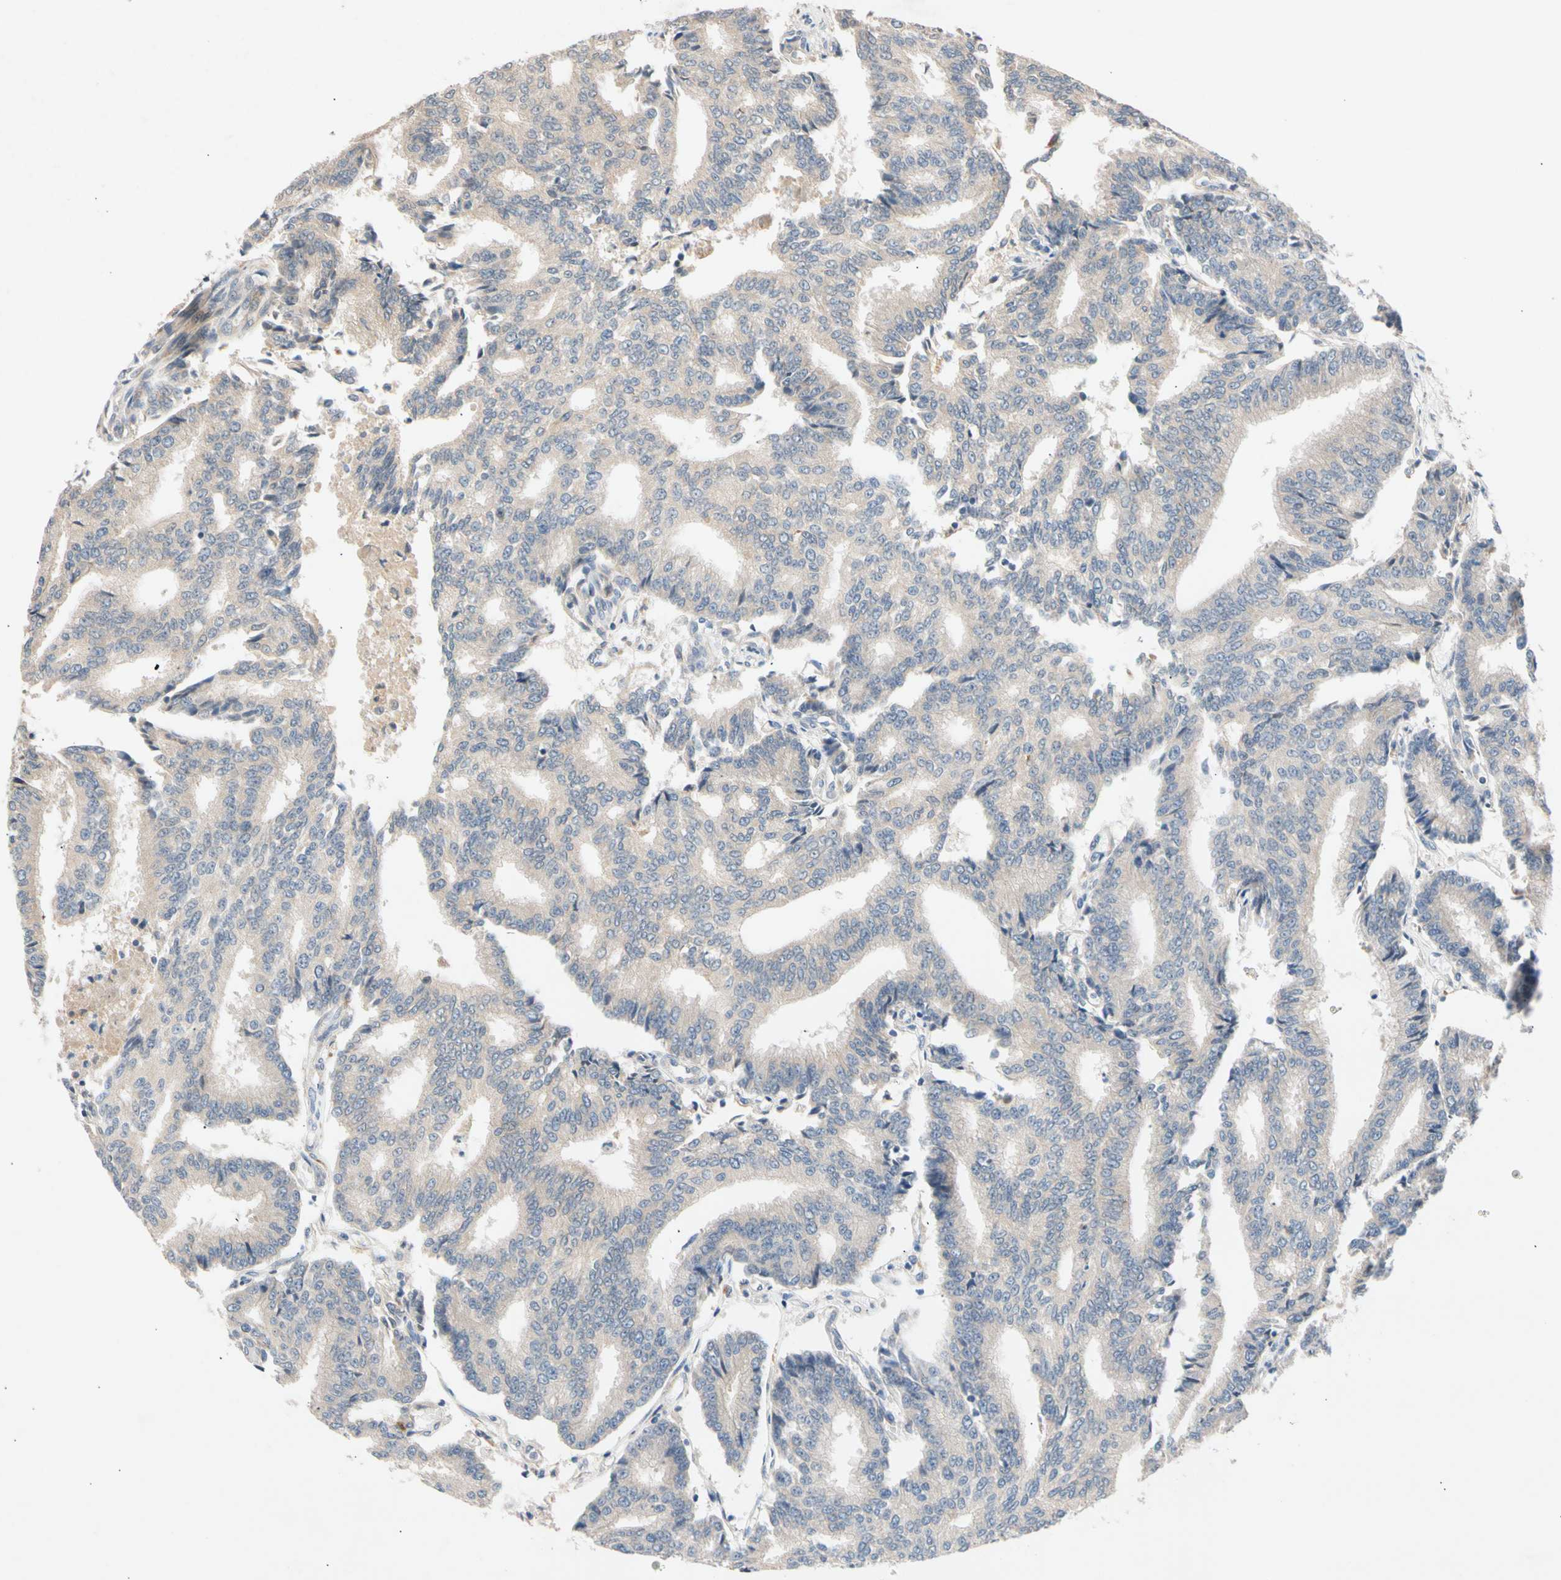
{"staining": {"intensity": "weak", "quantity": "25%-75%", "location": "cytoplasmic/membranous"}, "tissue": "prostate cancer", "cell_type": "Tumor cells", "image_type": "cancer", "snomed": [{"axis": "morphology", "description": "Adenocarcinoma, High grade"}, {"axis": "topography", "description": "Prostate"}], "caption": "Immunohistochemistry (IHC) photomicrograph of neoplastic tissue: human prostate adenocarcinoma (high-grade) stained using IHC demonstrates low levels of weak protein expression localized specifically in the cytoplasmic/membranous of tumor cells, appearing as a cytoplasmic/membranous brown color.", "gene": "CNST", "patient": {"sex": "male", "age": 55}}